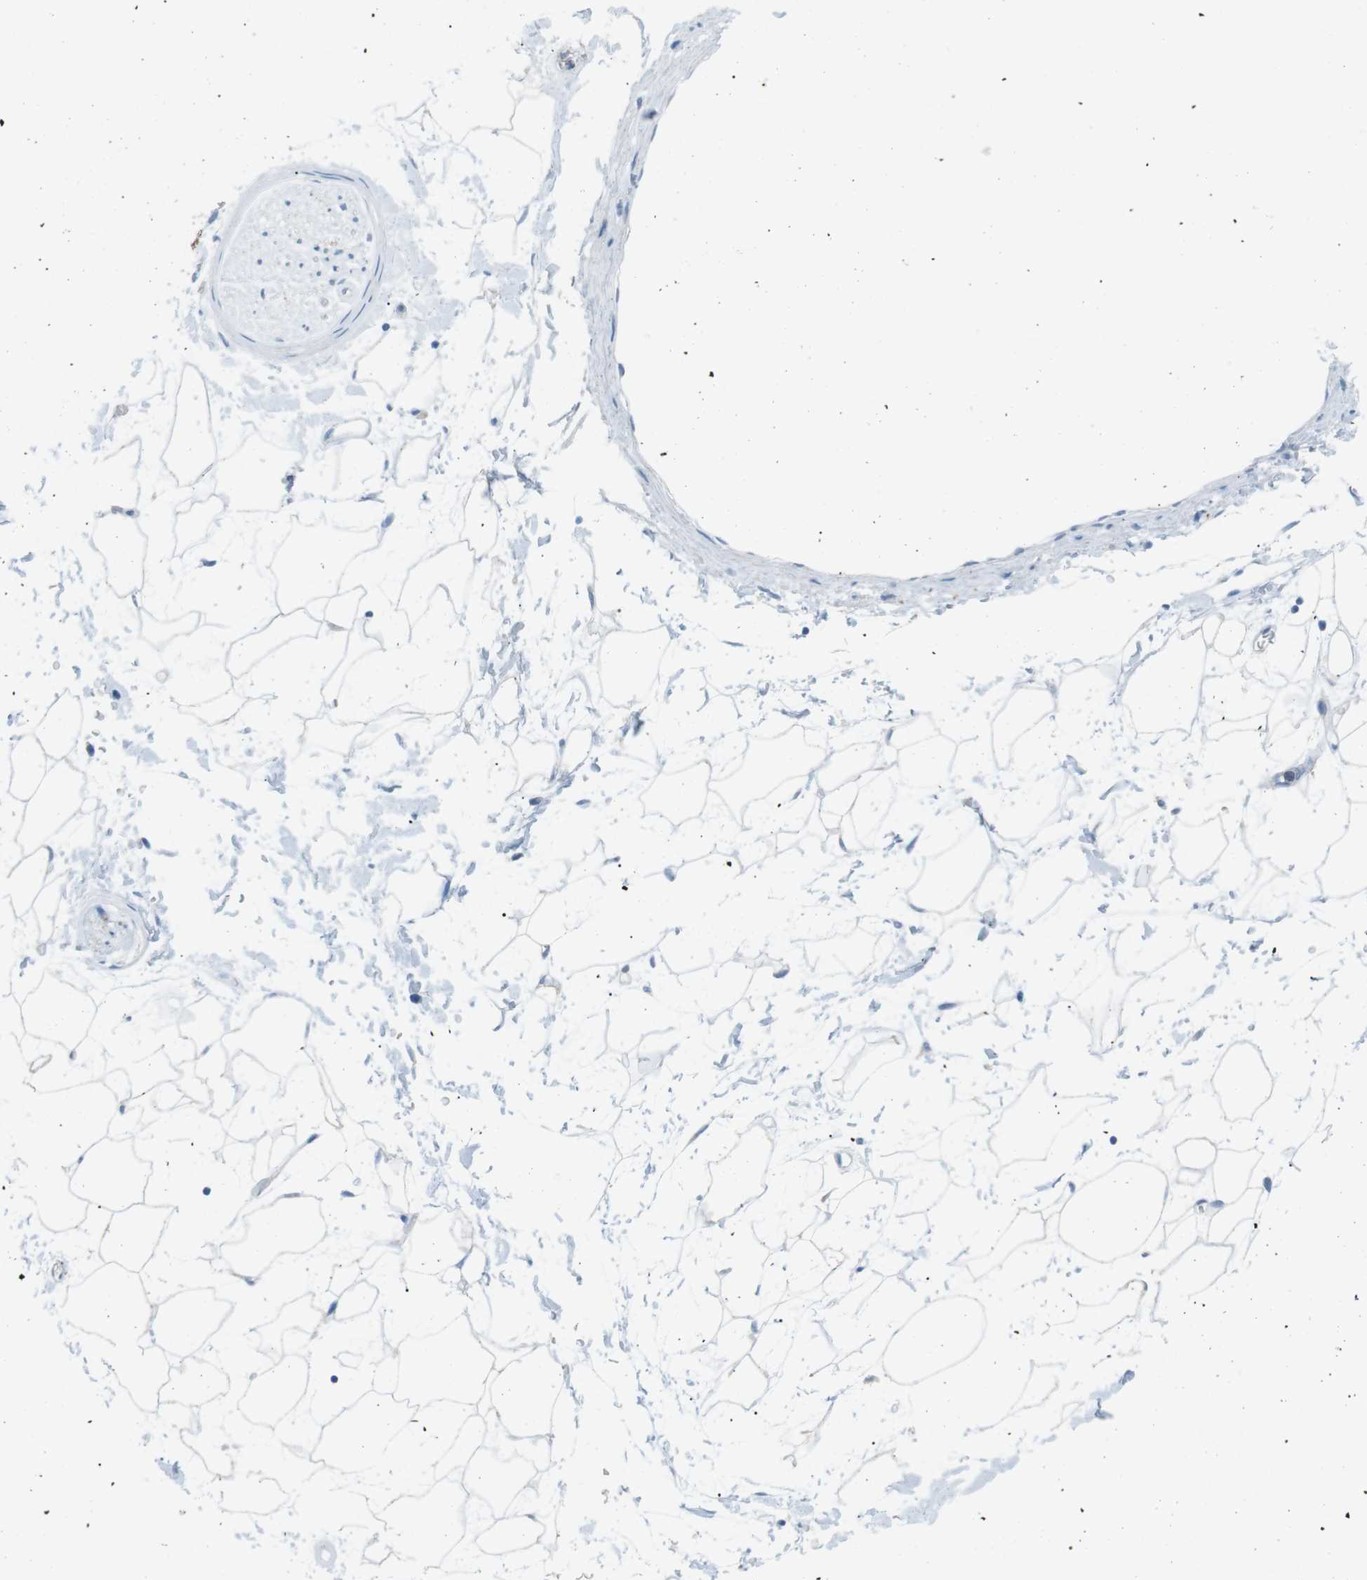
{"staining": {"intensity": "negative", "quantity": "none", "location": "none"}, "tissue": "adipose tissue", "cell_type": "Adipocytes", "image_type": "normal", "snomed": [{"axis": "morphology", "description": "Normal tissue, NOS"}, {"axis": "topography", "description": "Soft tissue"}], "caption": "Protein analysis of unremarkable adipose tissue demonstrates no significant expression in adipocytes. The staining was performed using DAB (3,3'-diaminobenzidine) to visualize the protein expression in brown, while the nuclei were stained in blue with hematoxylin (Magnification: 20x).", "gene": "VAMP1", "patient": {"sex": "male", "age": 72}}